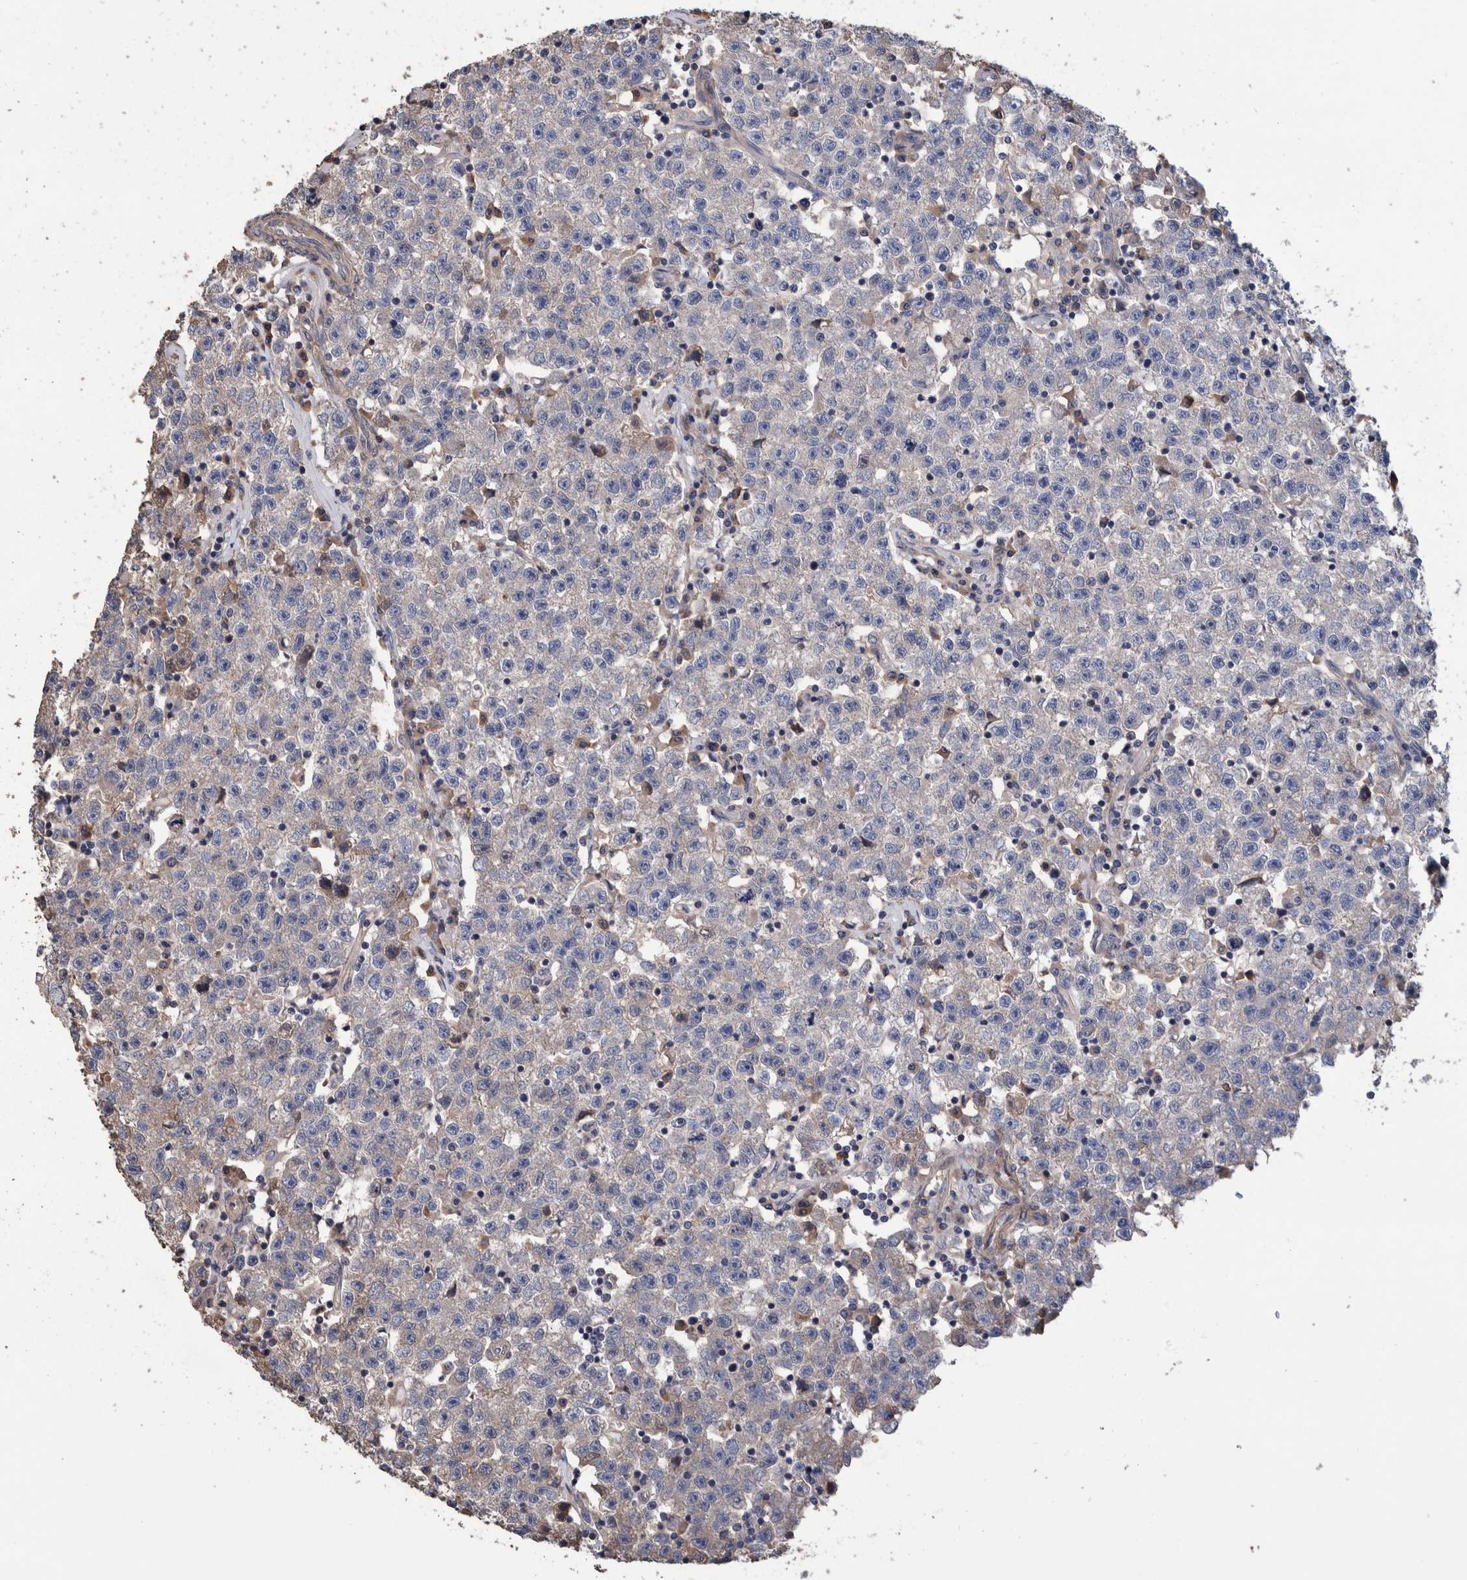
{"staining": {"intensity": "negative", "quantity": "none", "location": "none"}, "tissue": "testis cancer", "cell_type": "Tumor cells", "image_type": "cancer", "snomed": [{"axis": "morphology", "description": "Seminoma, NOS"}, {"axis": "topography", "description": "Testis"}], "caption": "Immunohistochemical staining of testis seminoma displays no significant staining in tumor cells.", "gene": "SLC45A4", "patient": {"sex": "male", "age": 22}}